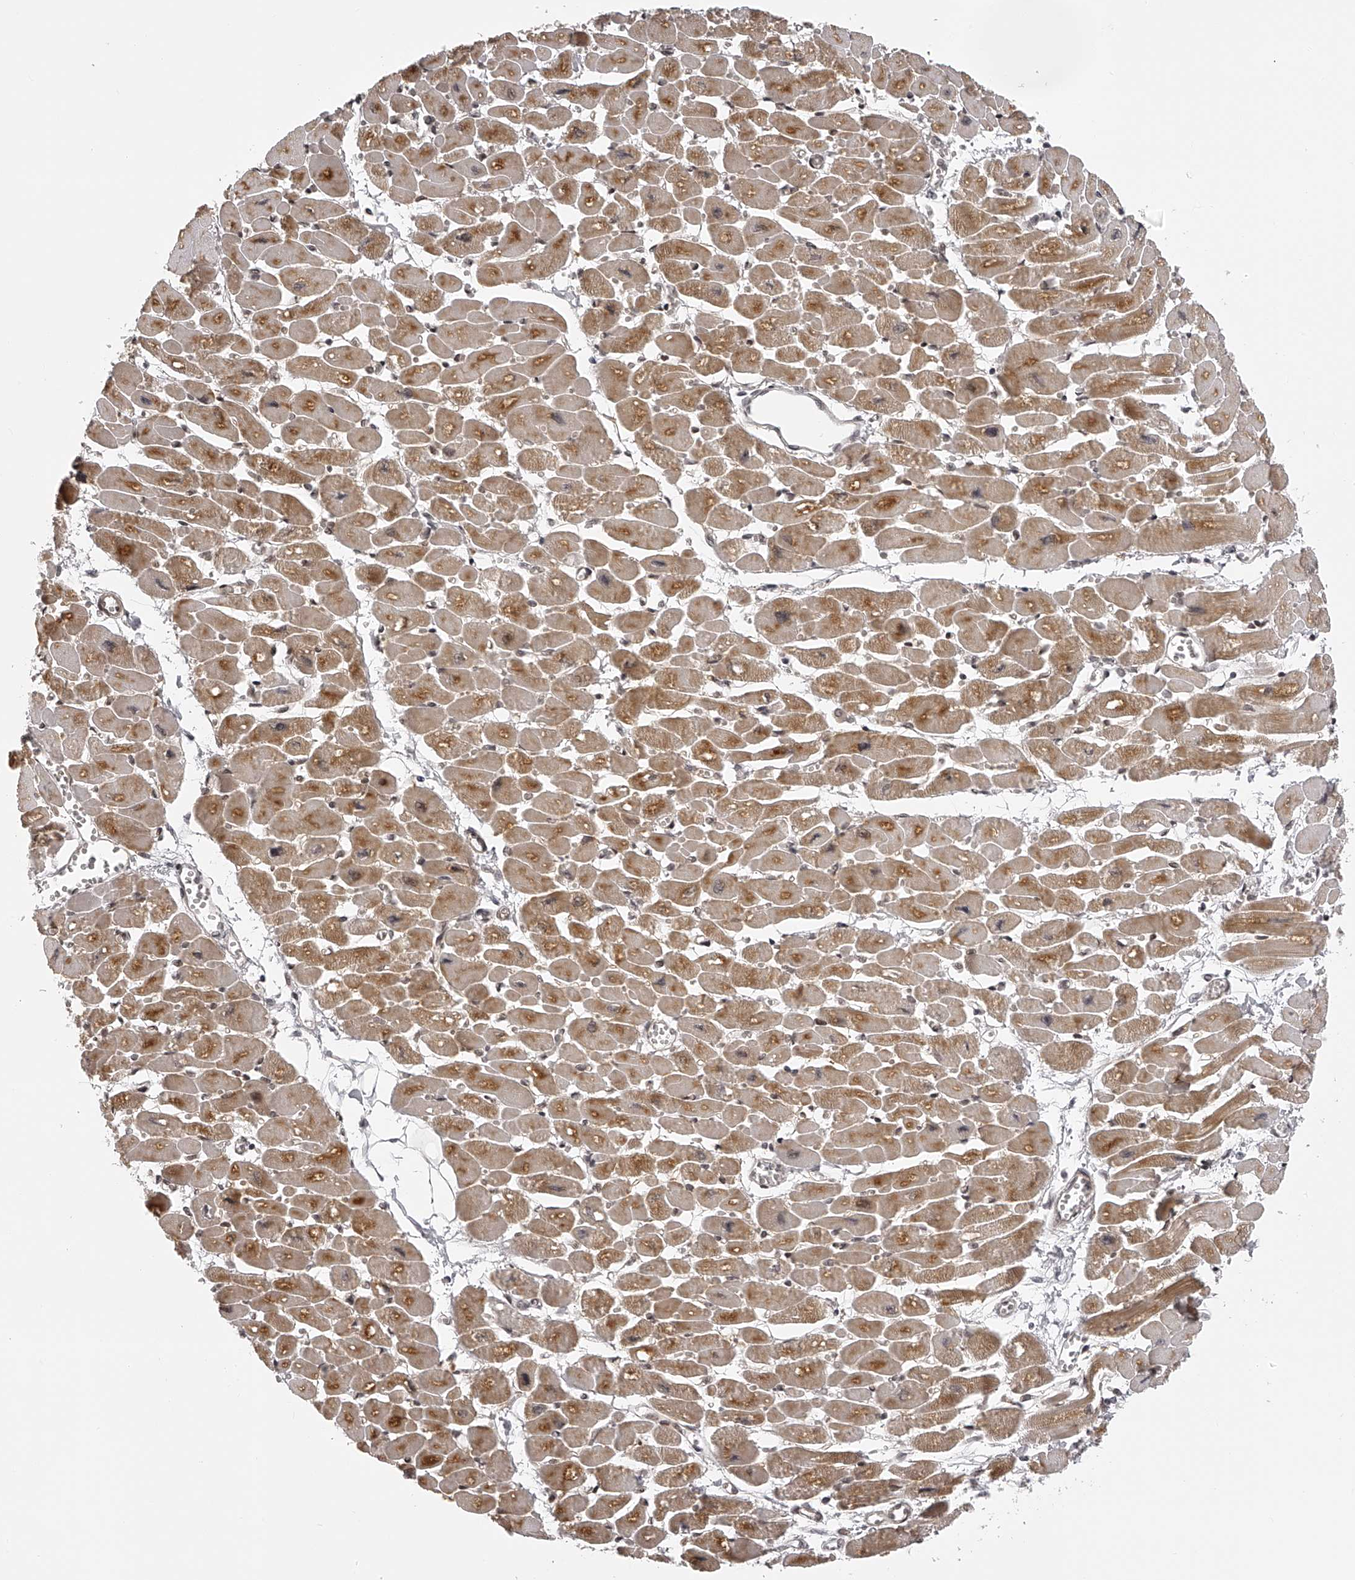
{"staining": {"intensity": "moderate", "quantity": ">75%", "location": "cytoplasmic/membranous"}, "tissue": "heart muscle", "cell_type": "Cardiomyocytes", "image_type": "normal", "snomed": [{"axis": "morphology", "description": "Normal tissue, NOS"}, {"axis": "topography", "description": "Heart"}], "caption": "Immunohistochemical staining of benign heart muscle shows medium levels of moderate cytoplasmic/membranous positivity in about >75% of cardiomyocytes.", "gene": "ODF2L", "patient": {"sex": "female", "age": 54}}